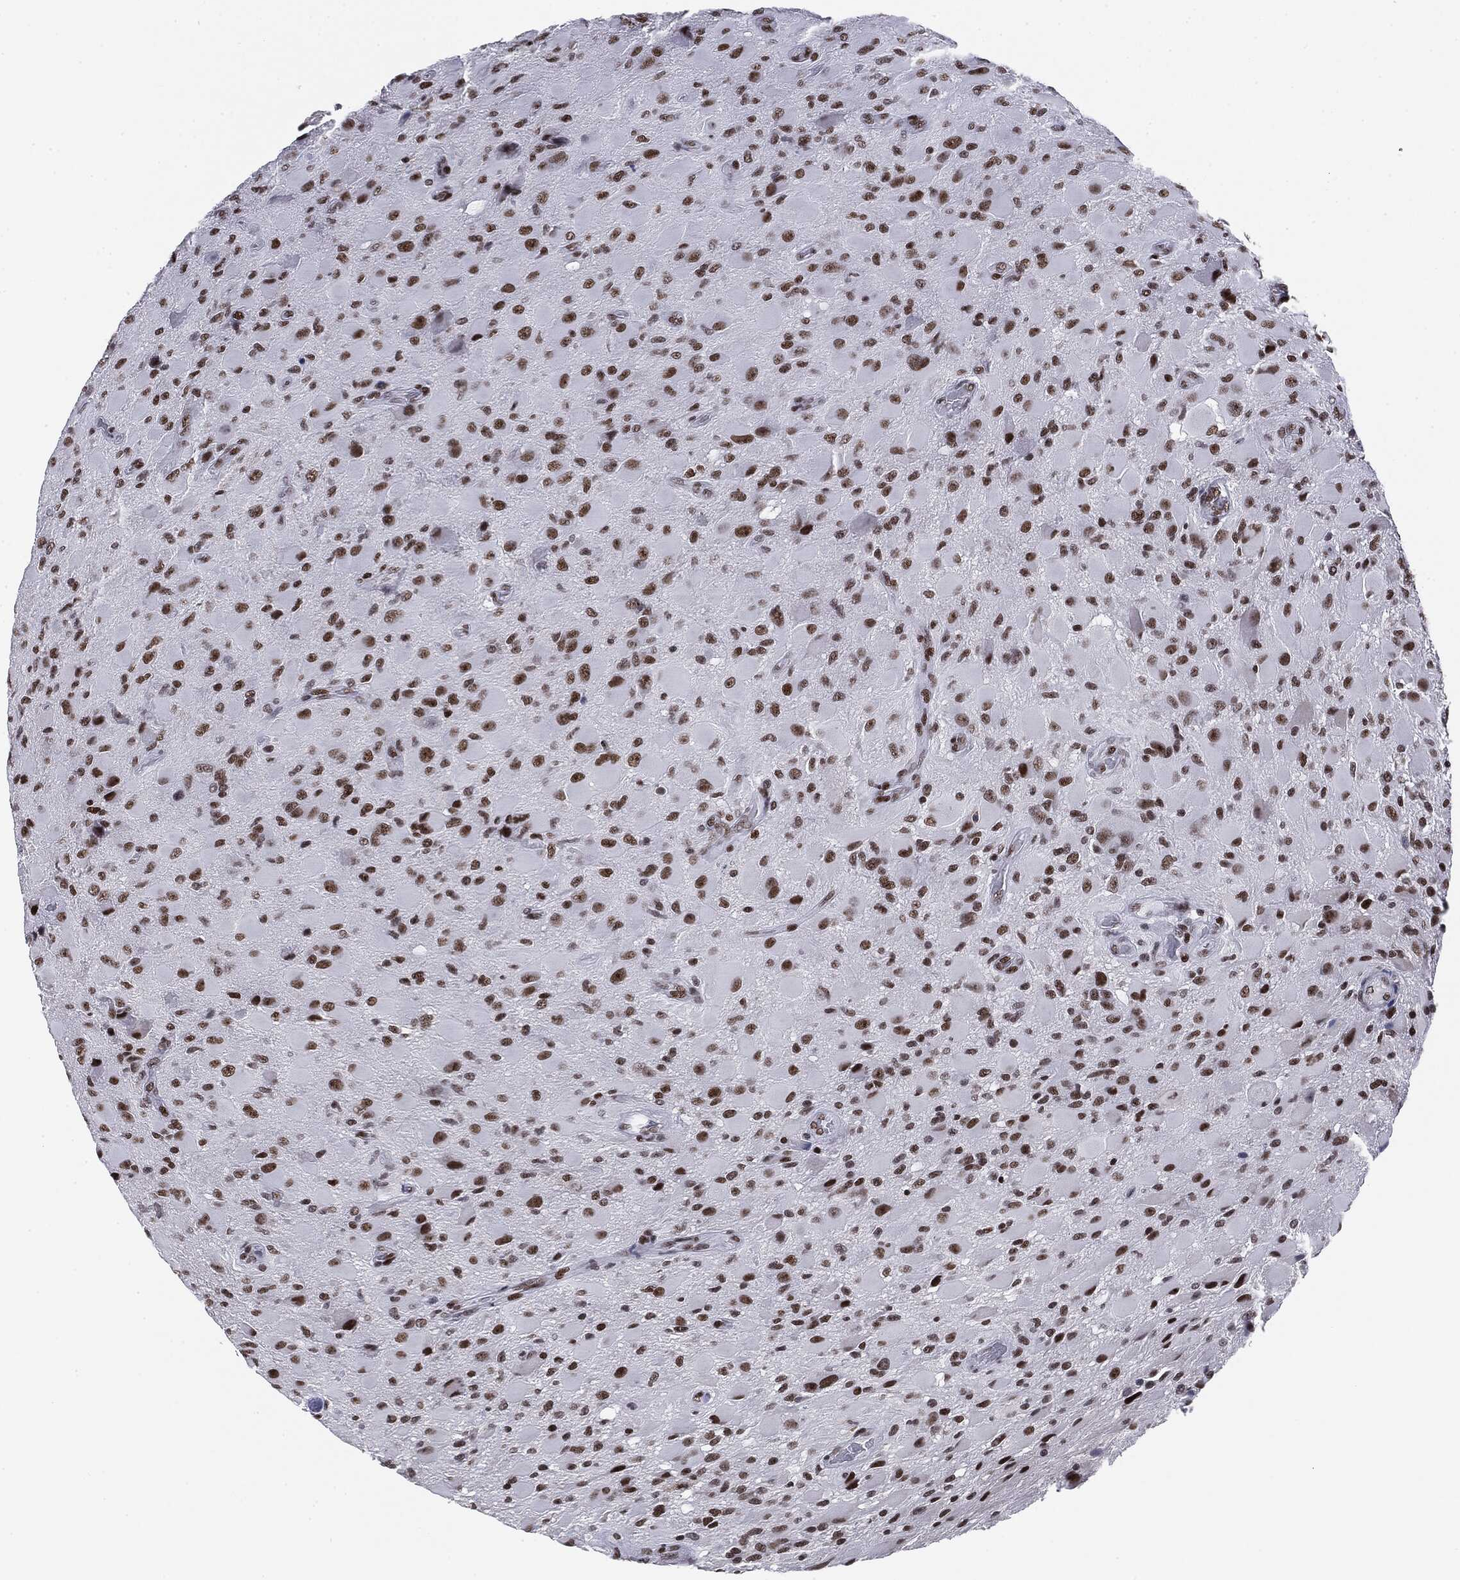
{"staining": {"intensity": "strong", "quantity": ">75%", "location": "nuclear"}, "tissue": "glioma", "cell_type": "Tumor cells", "image_type": "cancer", "snomed": [{"axis": "morphology", "description": "Glioma, malignant, High grade"}, {"axis": "topography", "description": "Cerebral cortex"}], "caption": "Tumor cells demonstrate strong nuclear staining in about >75% of cells in glioma. The staining is performed using DAB brown chromogen to label protein expression. The nuclei are counter-stained blue using hematoxylin.", "gene": "MDC1", "patient": {"sex": "male", "age": 35}}